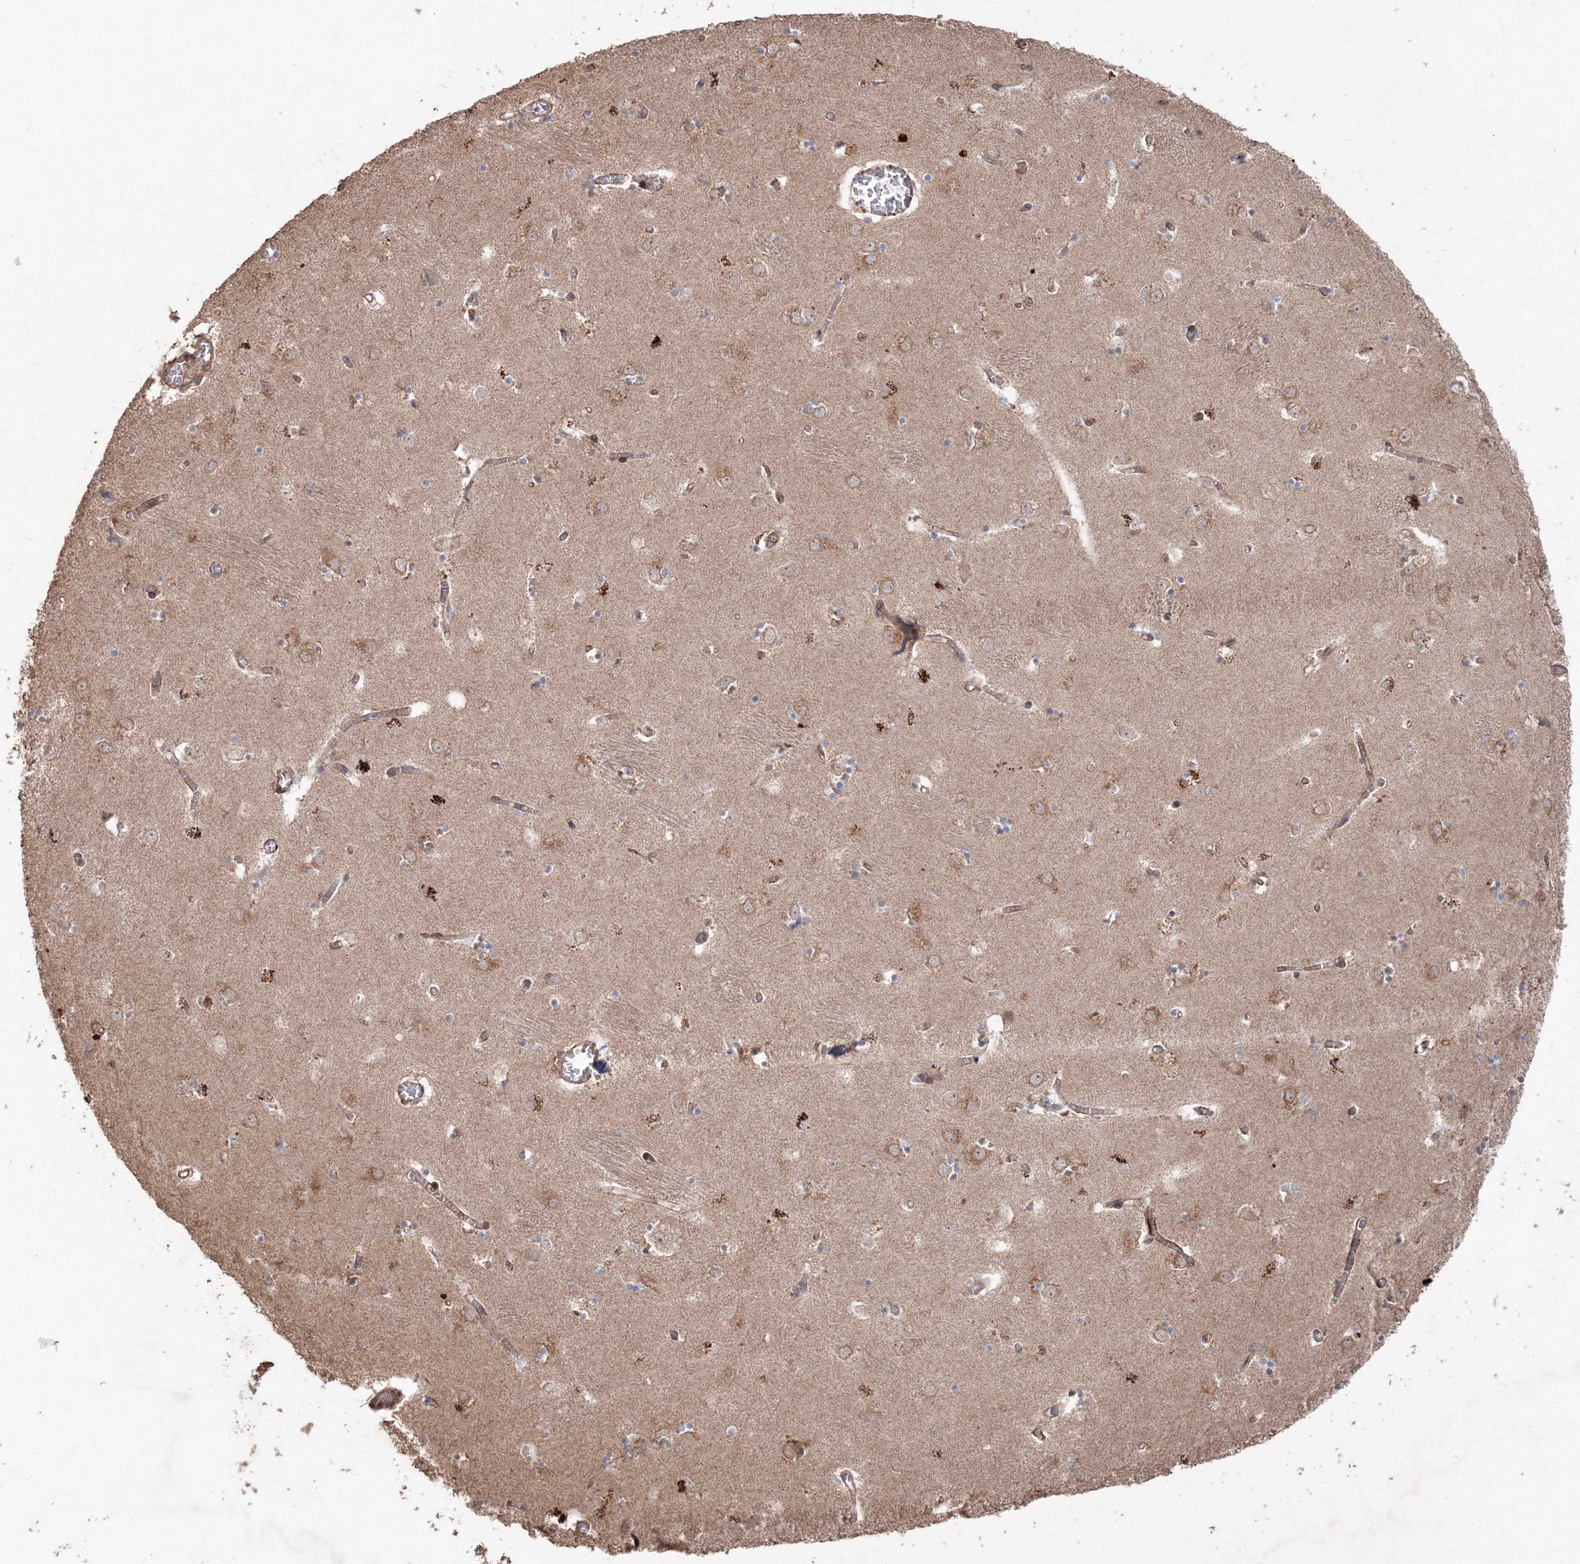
{"staining": {"intensity": "moderate", "quantity": "<25%", "location": "cytoplasmic/membranous"}, "tissue": "caudate", "cell_type": "Glial cells", "image_type": "normal", "snomed": [{"axis": "morphology", "description": "Normal tissue, NOS"}, {"axis": "topography", "description": "Lateral ventricle wall"}], "caption": "This is a photomicrograph of immunohistochemistry (IHC) staining of normal caudate, which shows moderate positivity in the cytoplasmic/membranous of glial cells.", "gene": "ANAPC16", "patient": {"sex": "male", "age": 70}}